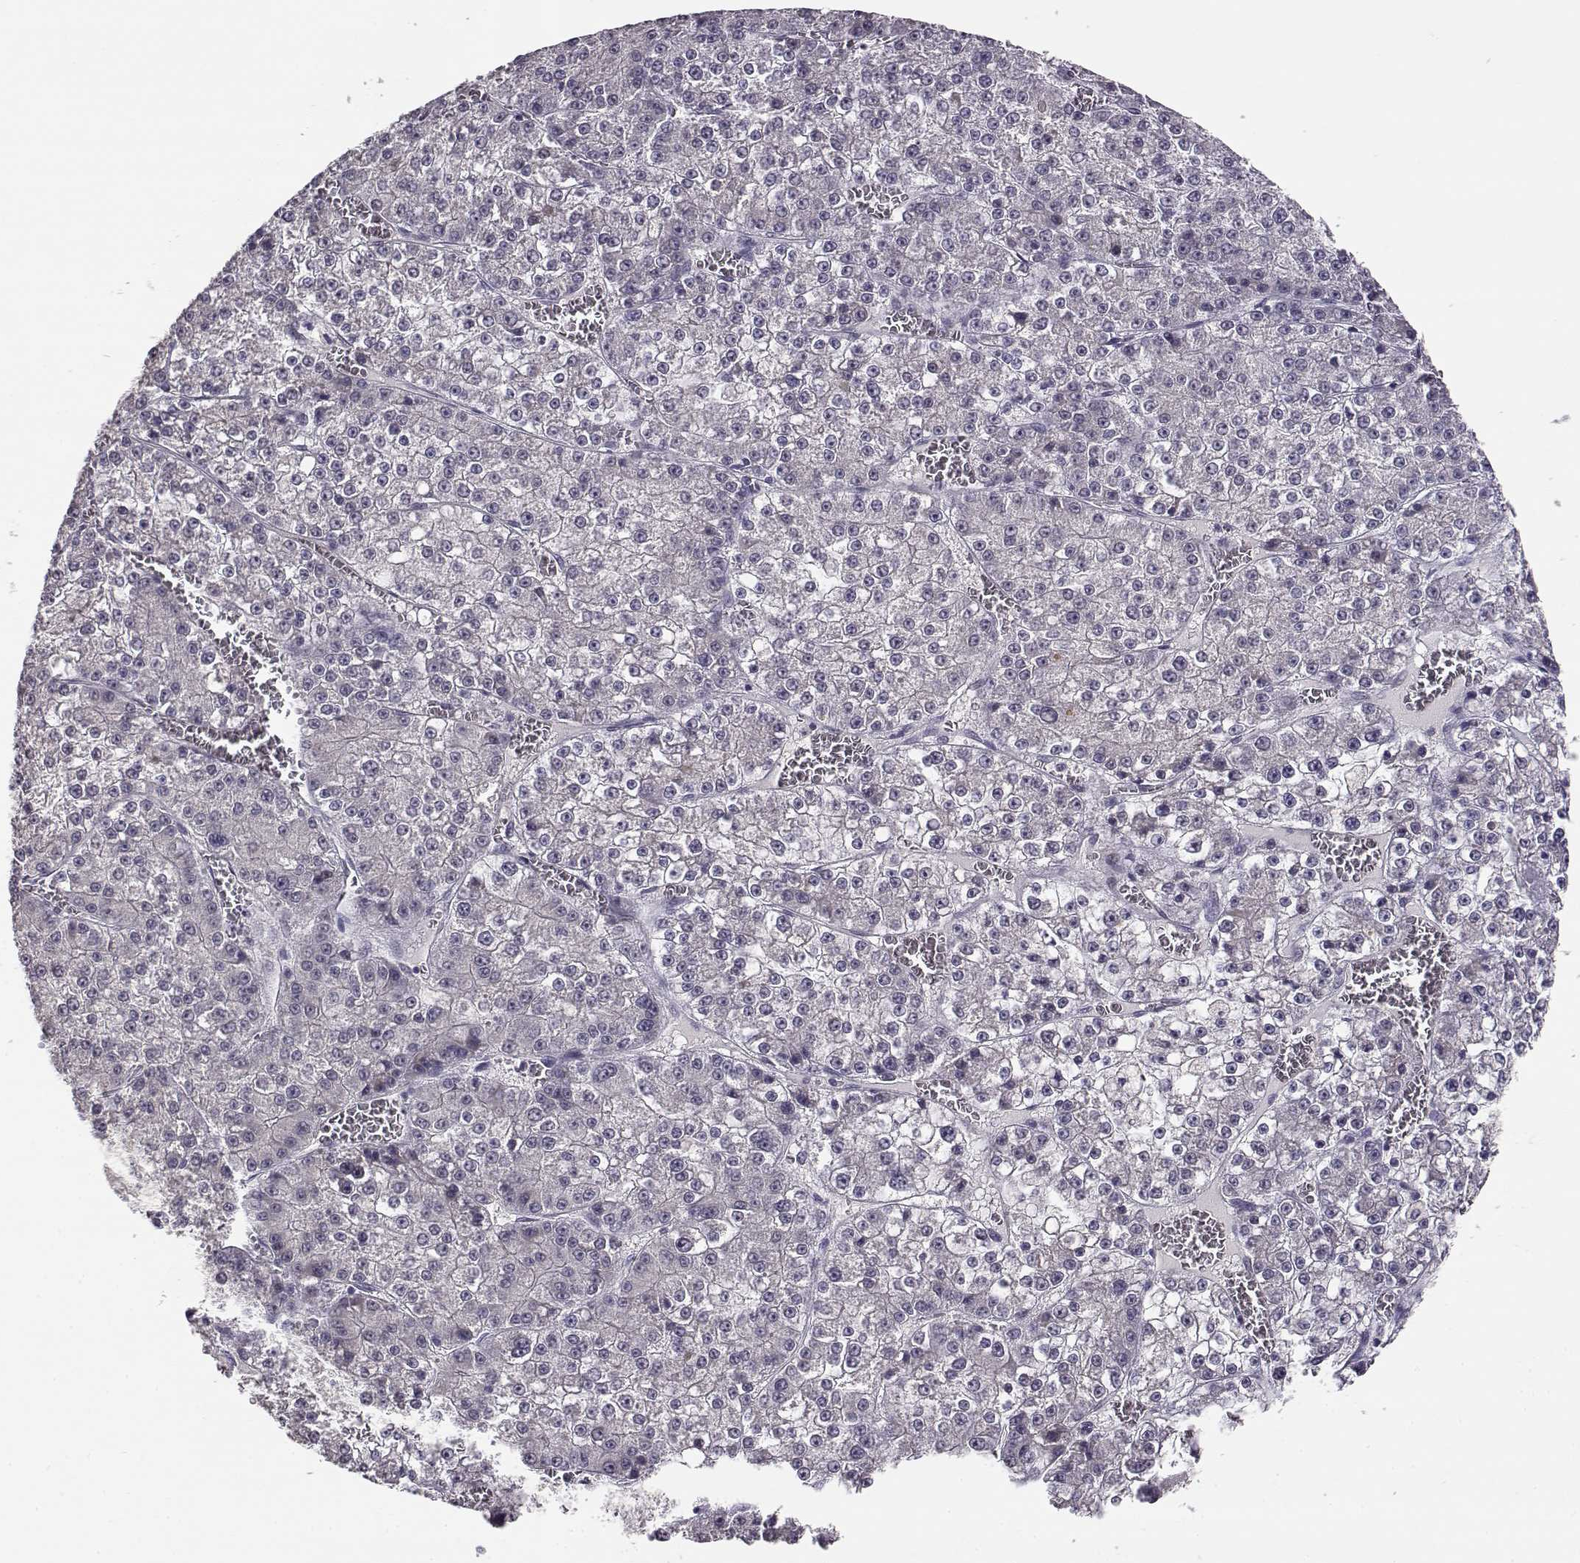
{"staining": {"intensity": "negative", "quantity": "none", "location": "none"}, "tissue": "liver cancer", "cell_type": "Tumor cells", "image_type": "cancer", "snomed": [{"axis": "morphology", "description": "Carcinoma, Hepatocellular, NOS"}, {"axis": "topography", "description": "Liver"}], "caption": "Liver hepatocellular carcinoma was stained to show a protein in brown. There is no significant expression in tumor cells. The staining was performed using DAB (3,3'-diaminobenzidine) to visualize the protein expression in brown, while the nuclei were stained in blue with hematoxylin (Magnification: 20x).", "gene": "RHOXF2", "patient": {"sex": "female", "age": 73}}